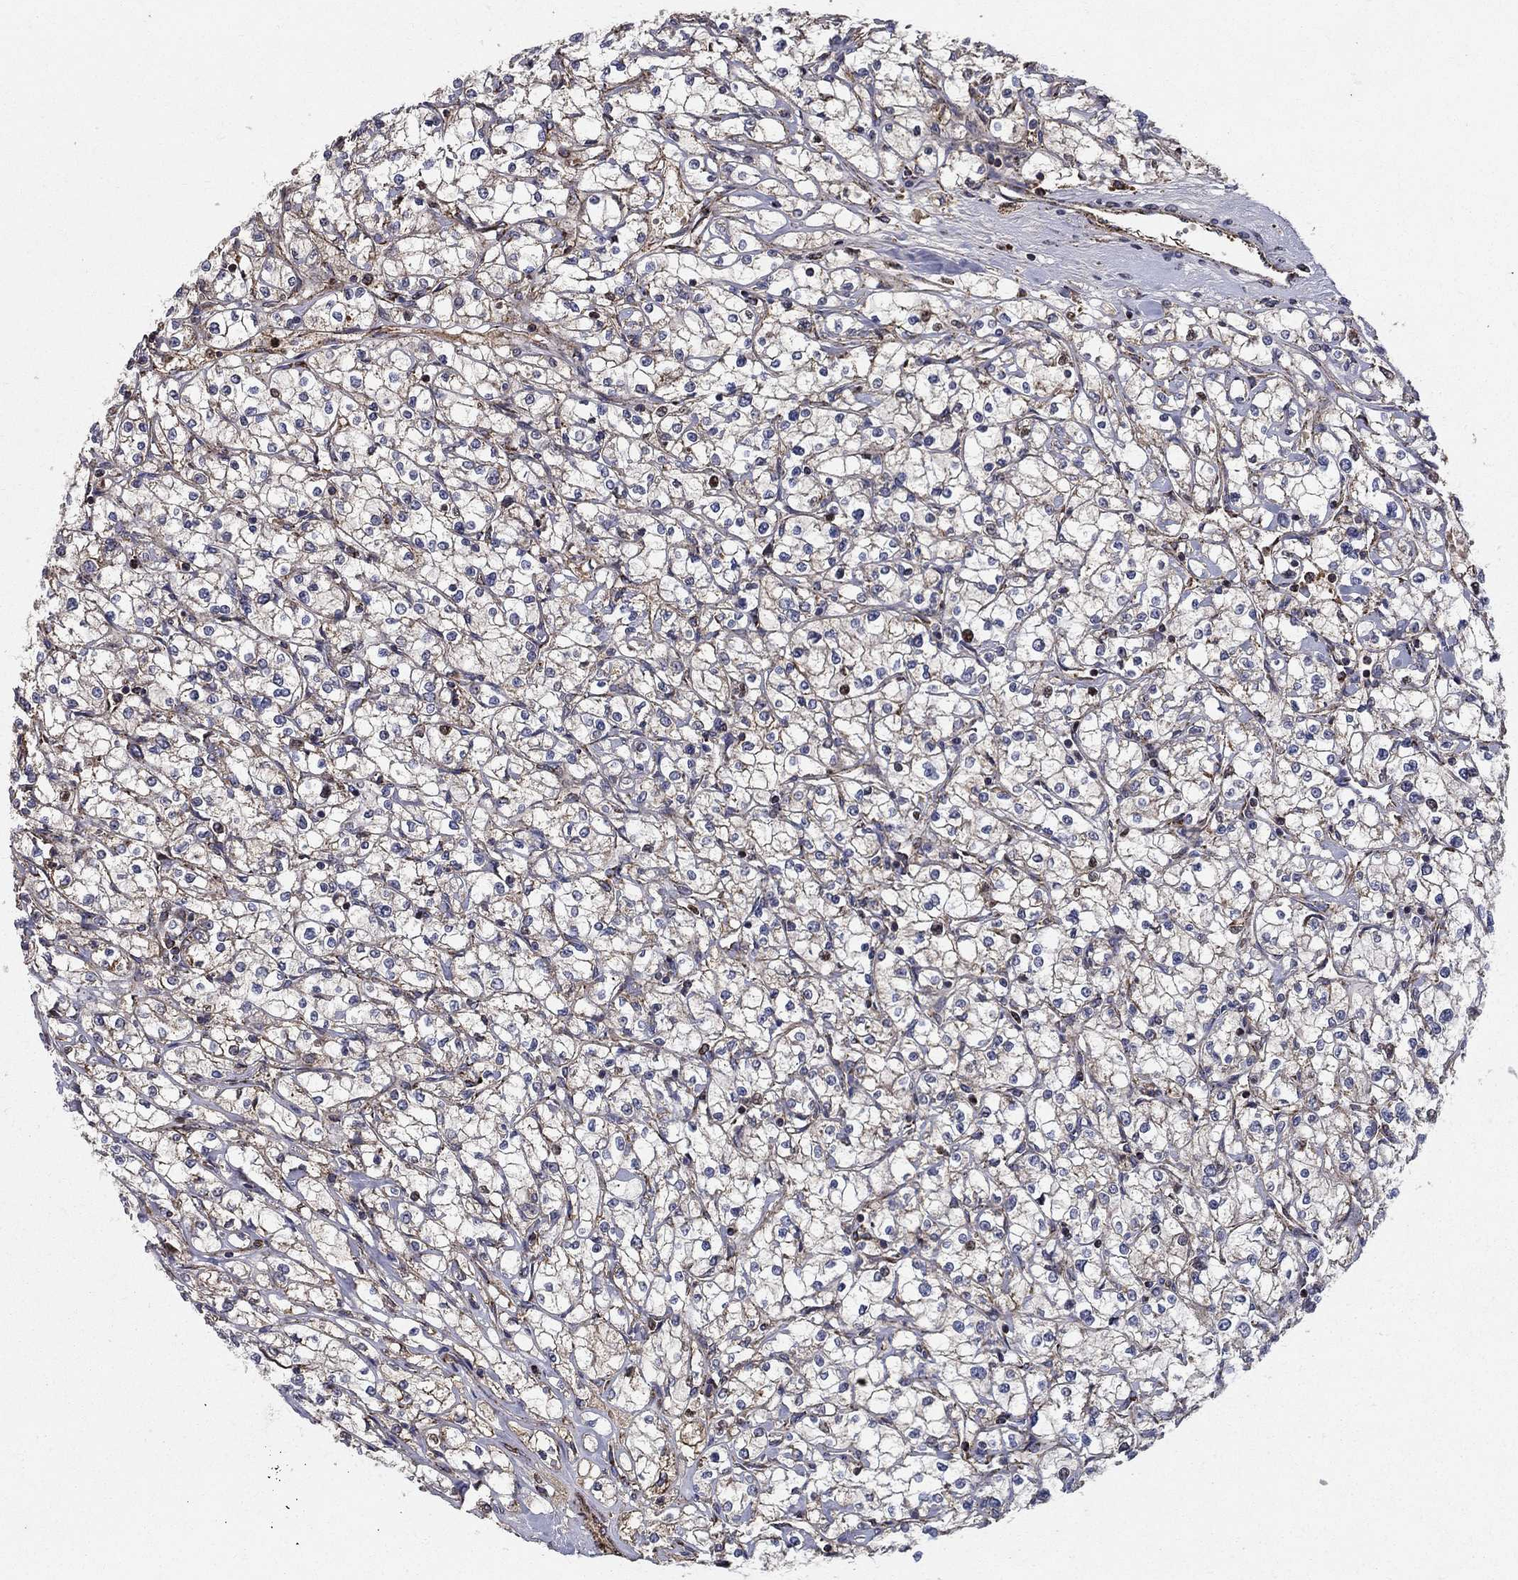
{"staining": {"intensity": "weak", "quantity": "25%-75%", "location": "cytoplasmic/membranous"}, "tissue": "renal cancer", "cell_type": "Tumor cells", "image_type": "cancer", "snomed": [{"axis": "morphology", "description": "Adenocarcinoma, NOS"}, {"axis": "topography", "description": "Kidney"}], "caption": "Approximately 25%-75% of tumor cells in human renal cancer (adenocarcinoma) display weak cytoplasmic/membranous protein positivity as visualized by brown immunohistochemical staining.", "gene": "NDUFS8", "patient": {"sex": "male", "age": 67}}